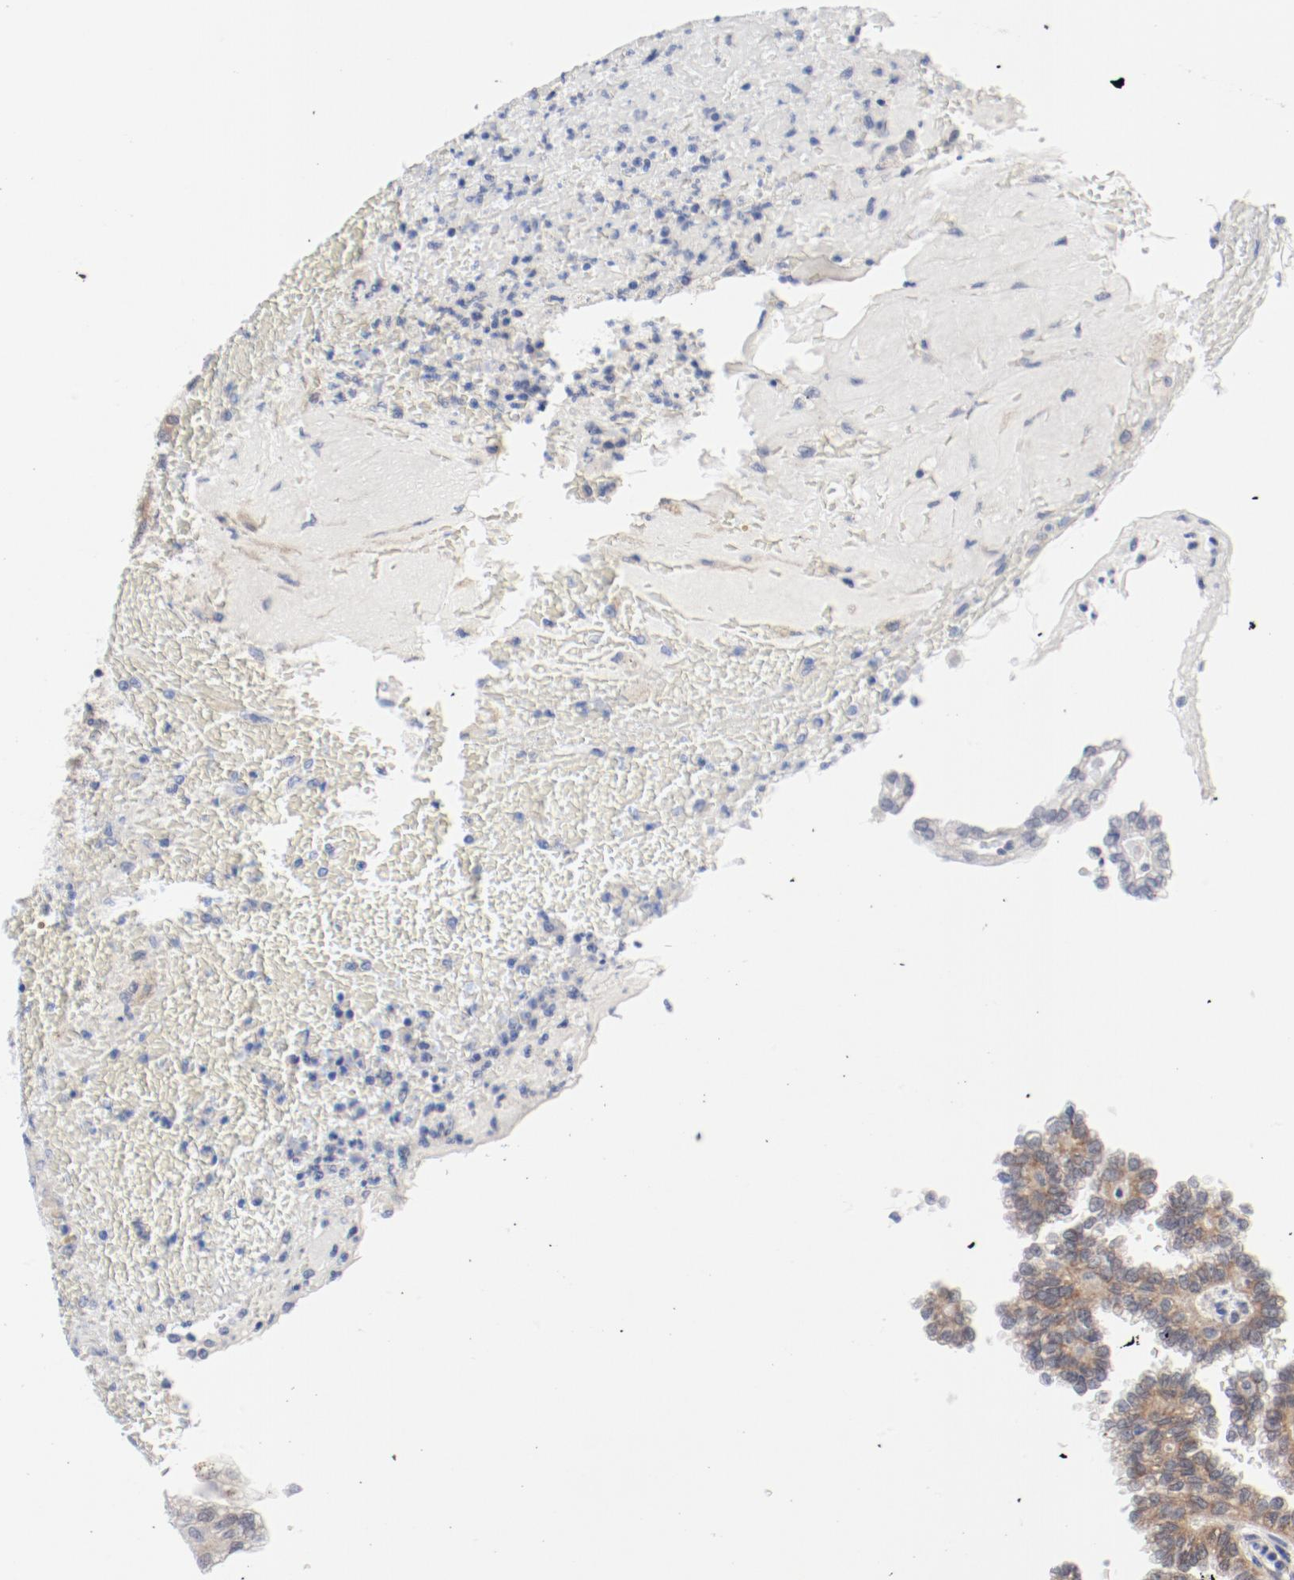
{"staining": {"intensity": "weak", "quantity": ">75%", "location": "cytoplasmic/membranous"}, "tissue": "renal cancer", "cell_type": "Tumor cells", "image_type": "cancer", "snomed": [{"axis": "morphology", "description": "Inflammation, NOS"}, {"axis": "morphology", "description": "Adenocarcinoma, NOS"}, {"axis": "topography", "description": "Kidney"}], "caption": "Protein staining displays weak cytoplasmic/membranous positivity in about >75% of tumor cells in renal cancer.", "gene": "BAD", "patient": {"sex": "male", "age": 68}}